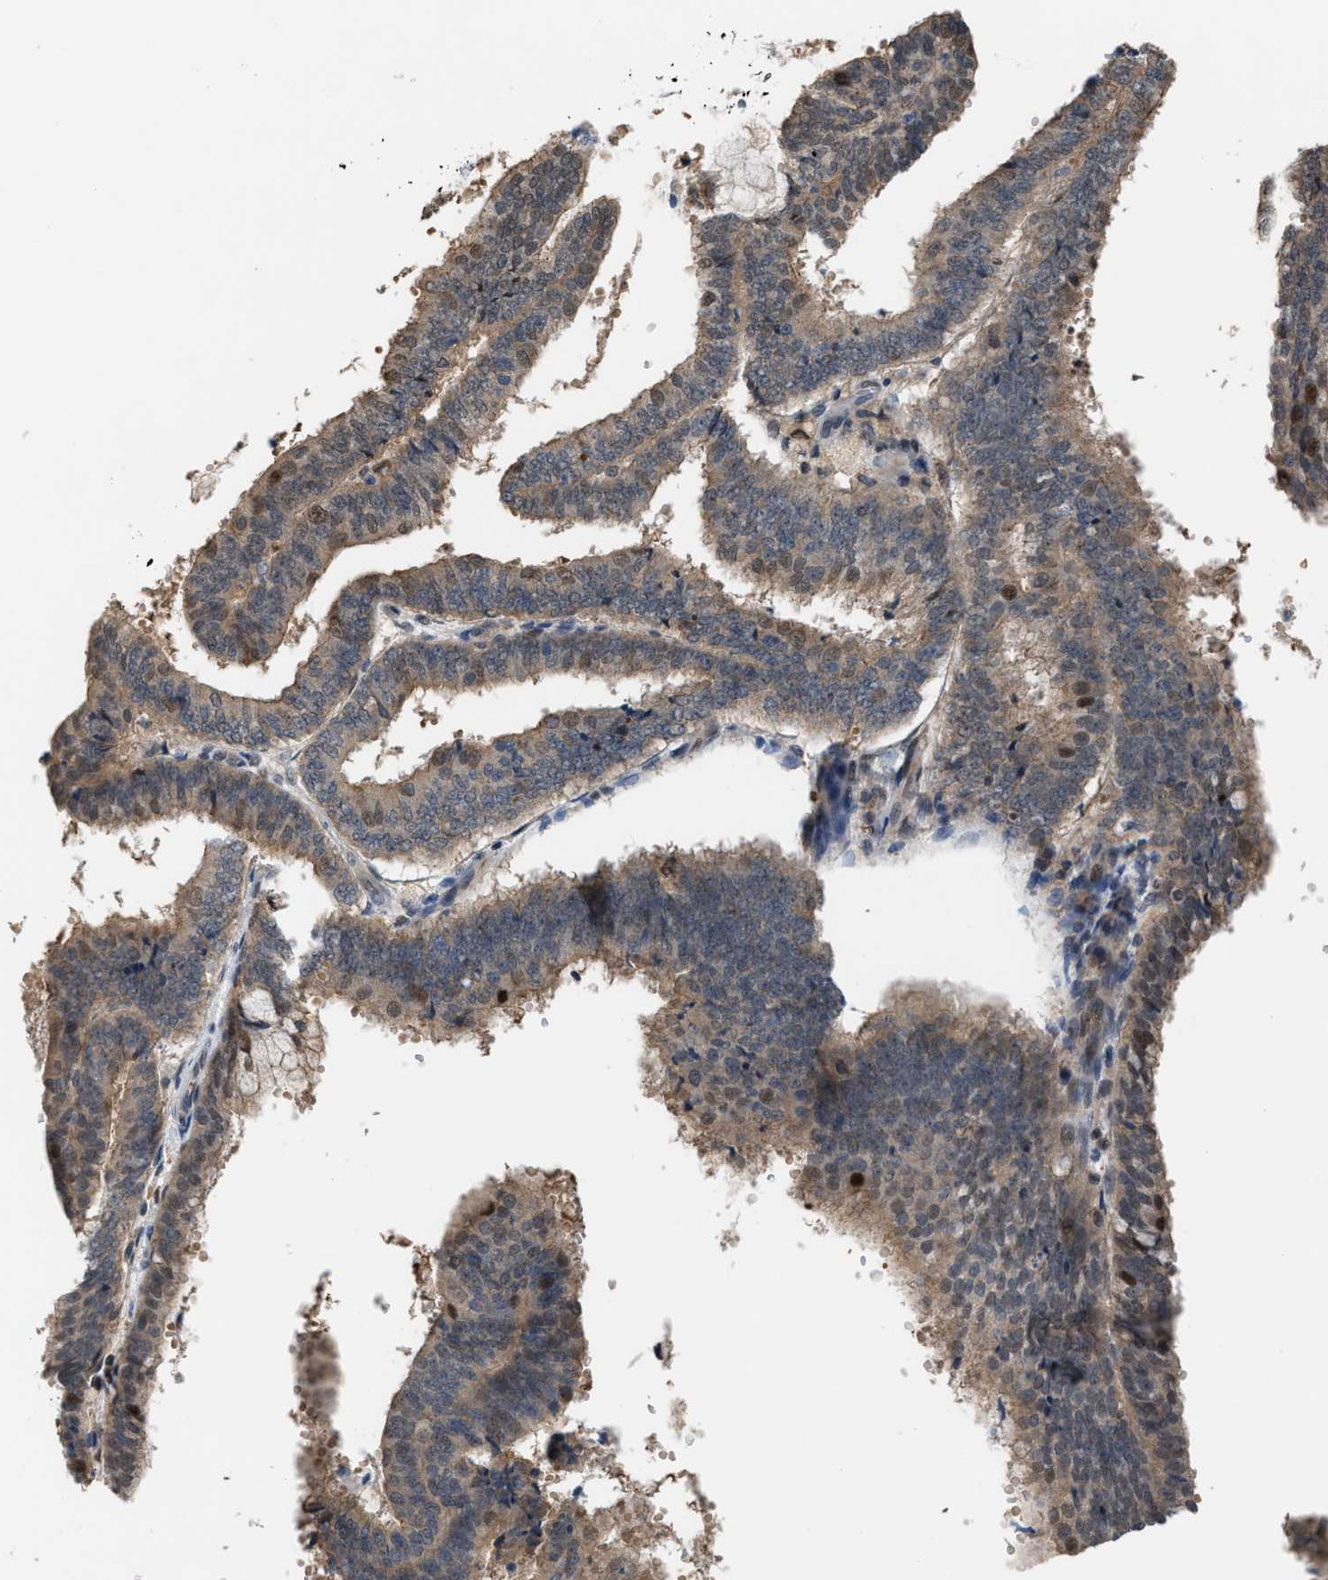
{"staining": {"intensity": "weak", "quantity": ">75%", "location": "cytoplasmic/membranous,nuclear"}, "tissue": "endometrial cancer", "cell_type": "Tumor cells", "image_type": "cancer", "snomed": [{"axis": "morphology", "description": "Adenocarcinoma, NOS"}, {"axis": "topography", "description": "Endometrium"}], "caption": "The photomicrograph demonstrates immunohistochemical staining of endometrial cancer (adenocarcinoma). There is weak cytoplasmic/membranous and nuclear expression is appreciated in about >75% of tumor cells. The protein is shown in brown color, while the nuclei are stained blue.", "gene": "RFFL", "patient": {"sex": "female", "age": 63}}